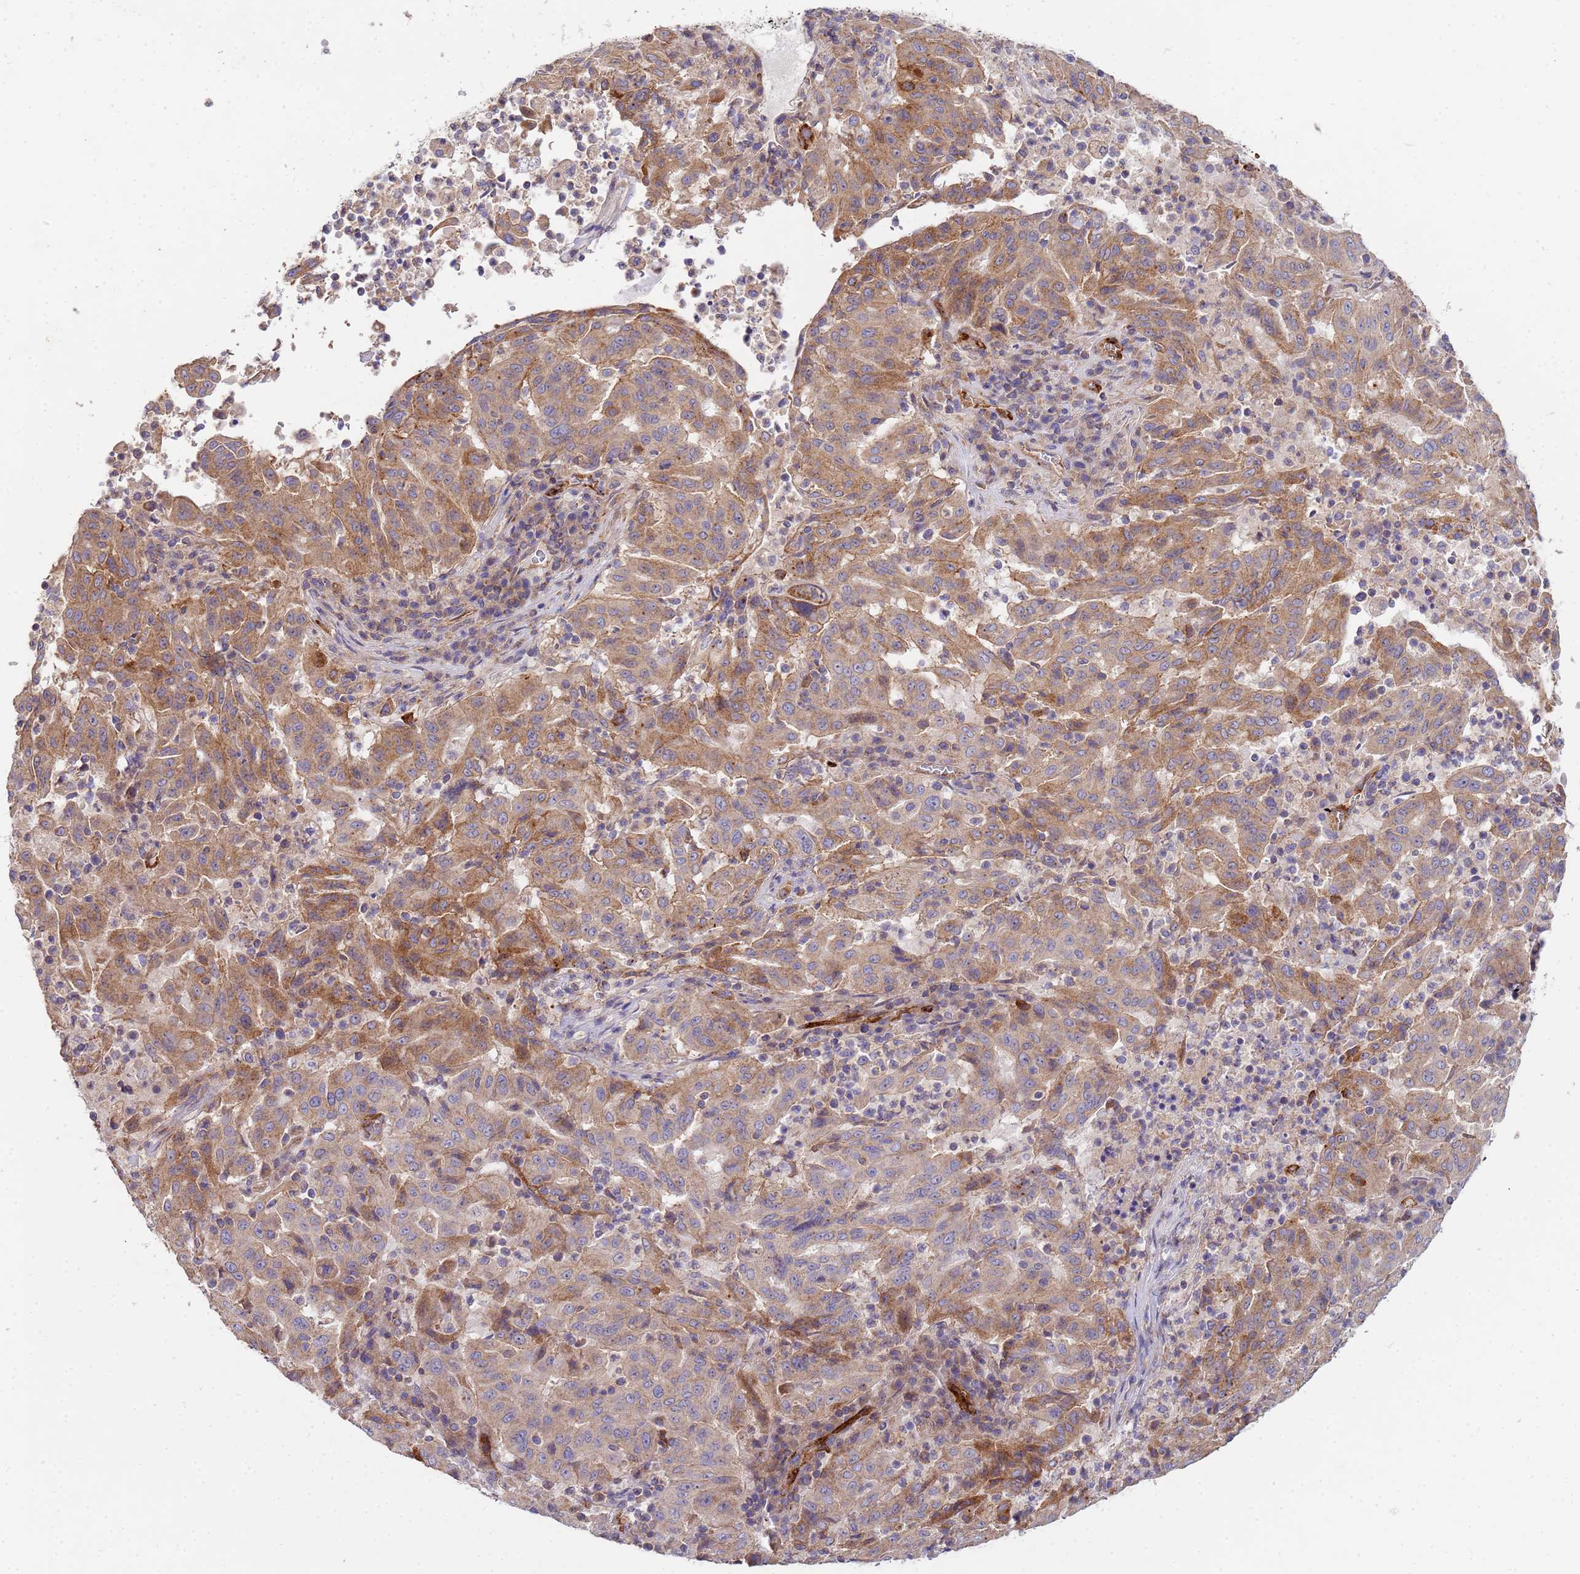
{"staining": {"intensity": "moderate", "quantity": ">75%", "location": "cytoplasmic/membranous"}, "tissue": "pancreatic cancer", "cell_type": "Tumor cells", "image_type": "cancer", "snomed": [{"axis": "morphology", "description": "Adenocarcinoma, NOS"}, {"axis": "topography", "description": "Pancreas"}], "caption": "IHC (DAB (3,3'-diaminobenzidine)) staining of human pancreatic cancer exhibits moderate cytoplasmic/membranous protein positivity in about >75% of tumor cells. (DAB IHC, brown staining for protein, blue staining for nuclei).", "gene": "CDC34", "patient": {"sex": "male", "age": 63}}